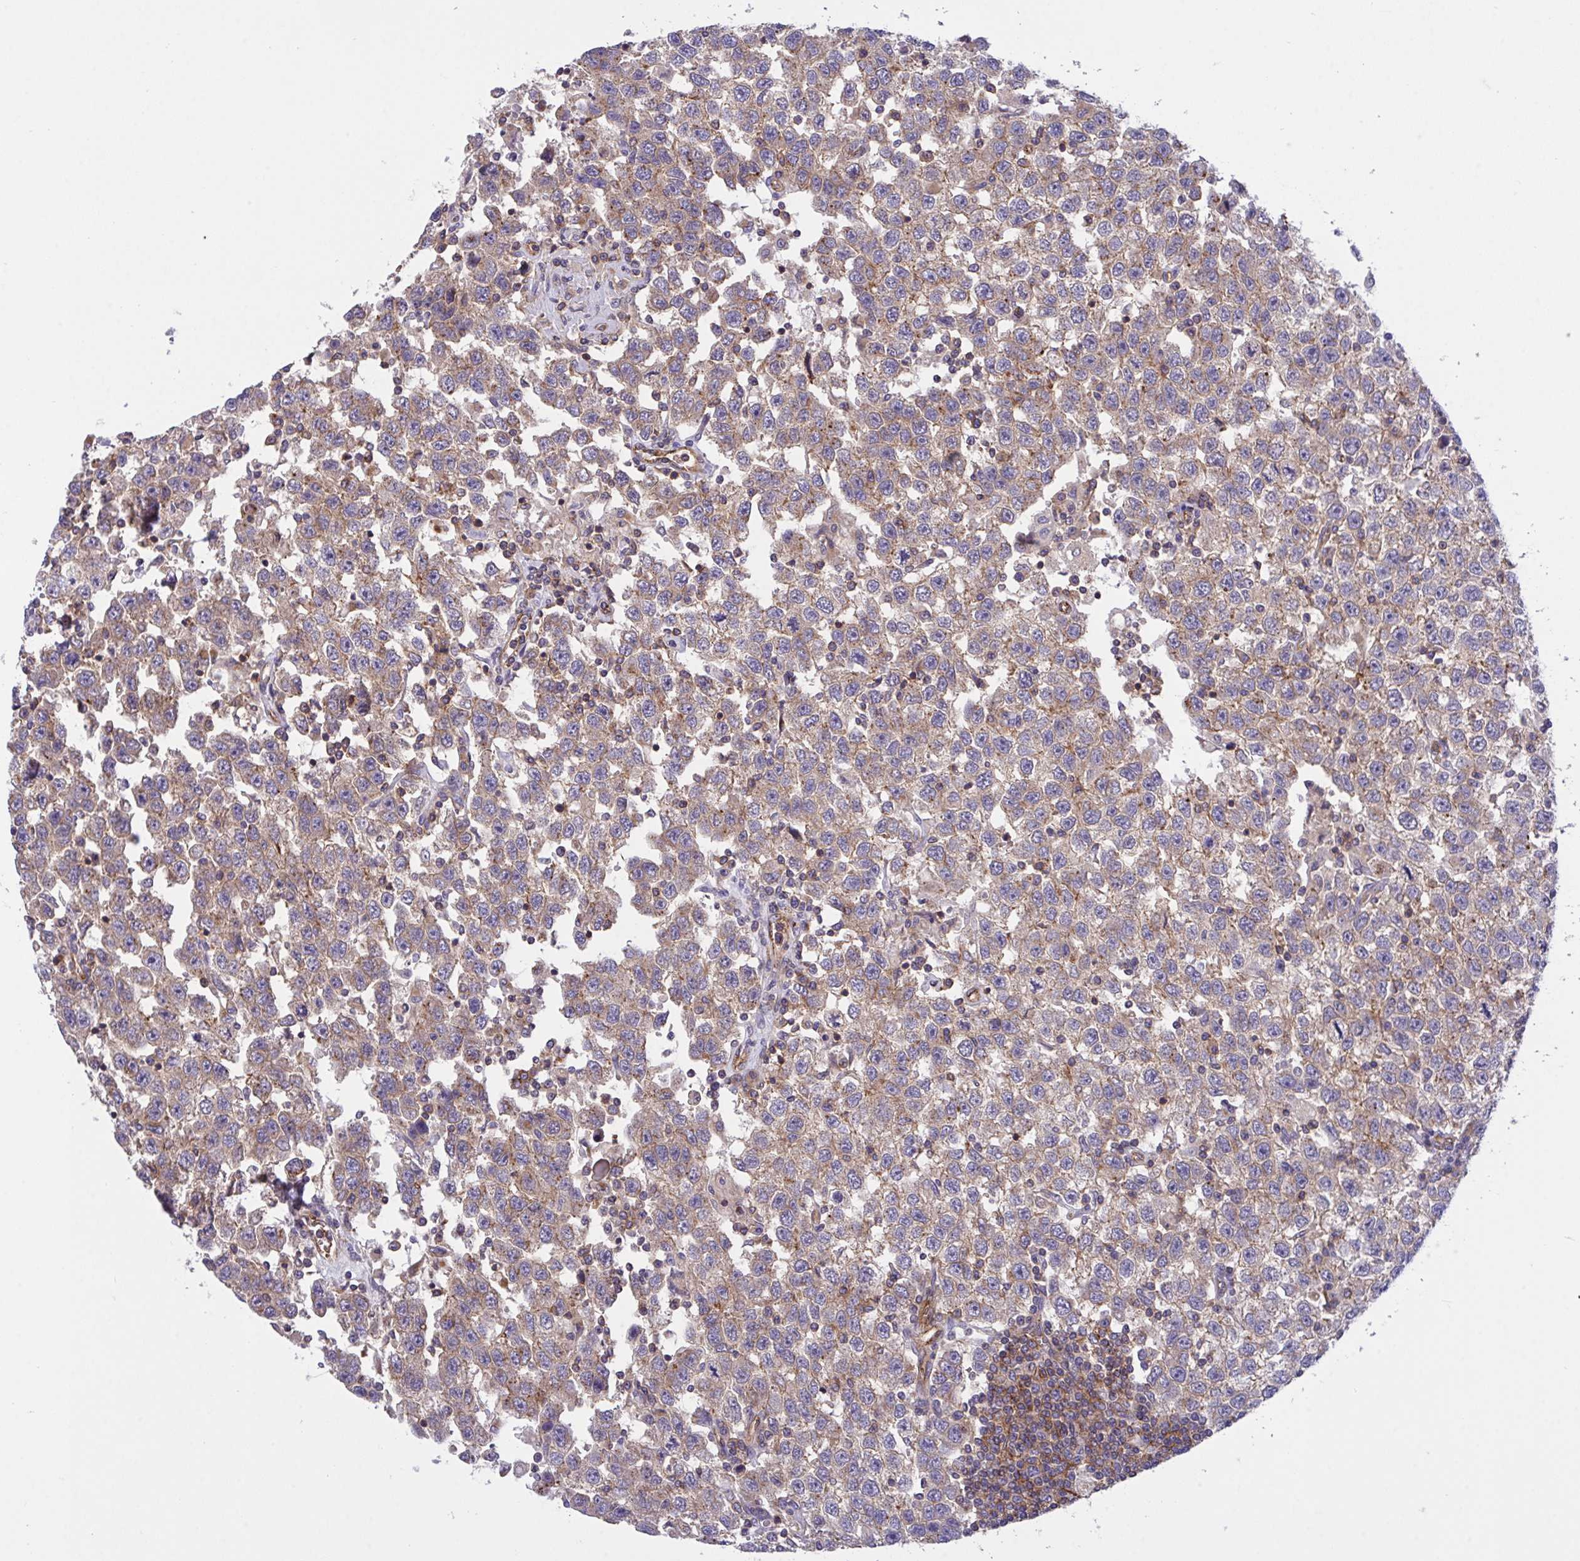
{"staining": {"intensity": "weak", "quantity": ">75%", "location": "cytoplasmic/membranous"}, "tissue": "testis cancer", "cell_type": "Tumor cells", "image_type": "cancer", "snomed": [{"axis": "morphology", "description": "Seminoma, NOS"}, {"axis": "topography", "description": "Testis"}], "caption": "The histopathology image shows staining of testis seminoma, revealing weak cytoplasmic/membranous protein staining (brown color) within tumor cells.", "gene": "C4orf36", "patient": {"sex": "male", "age": 41}}